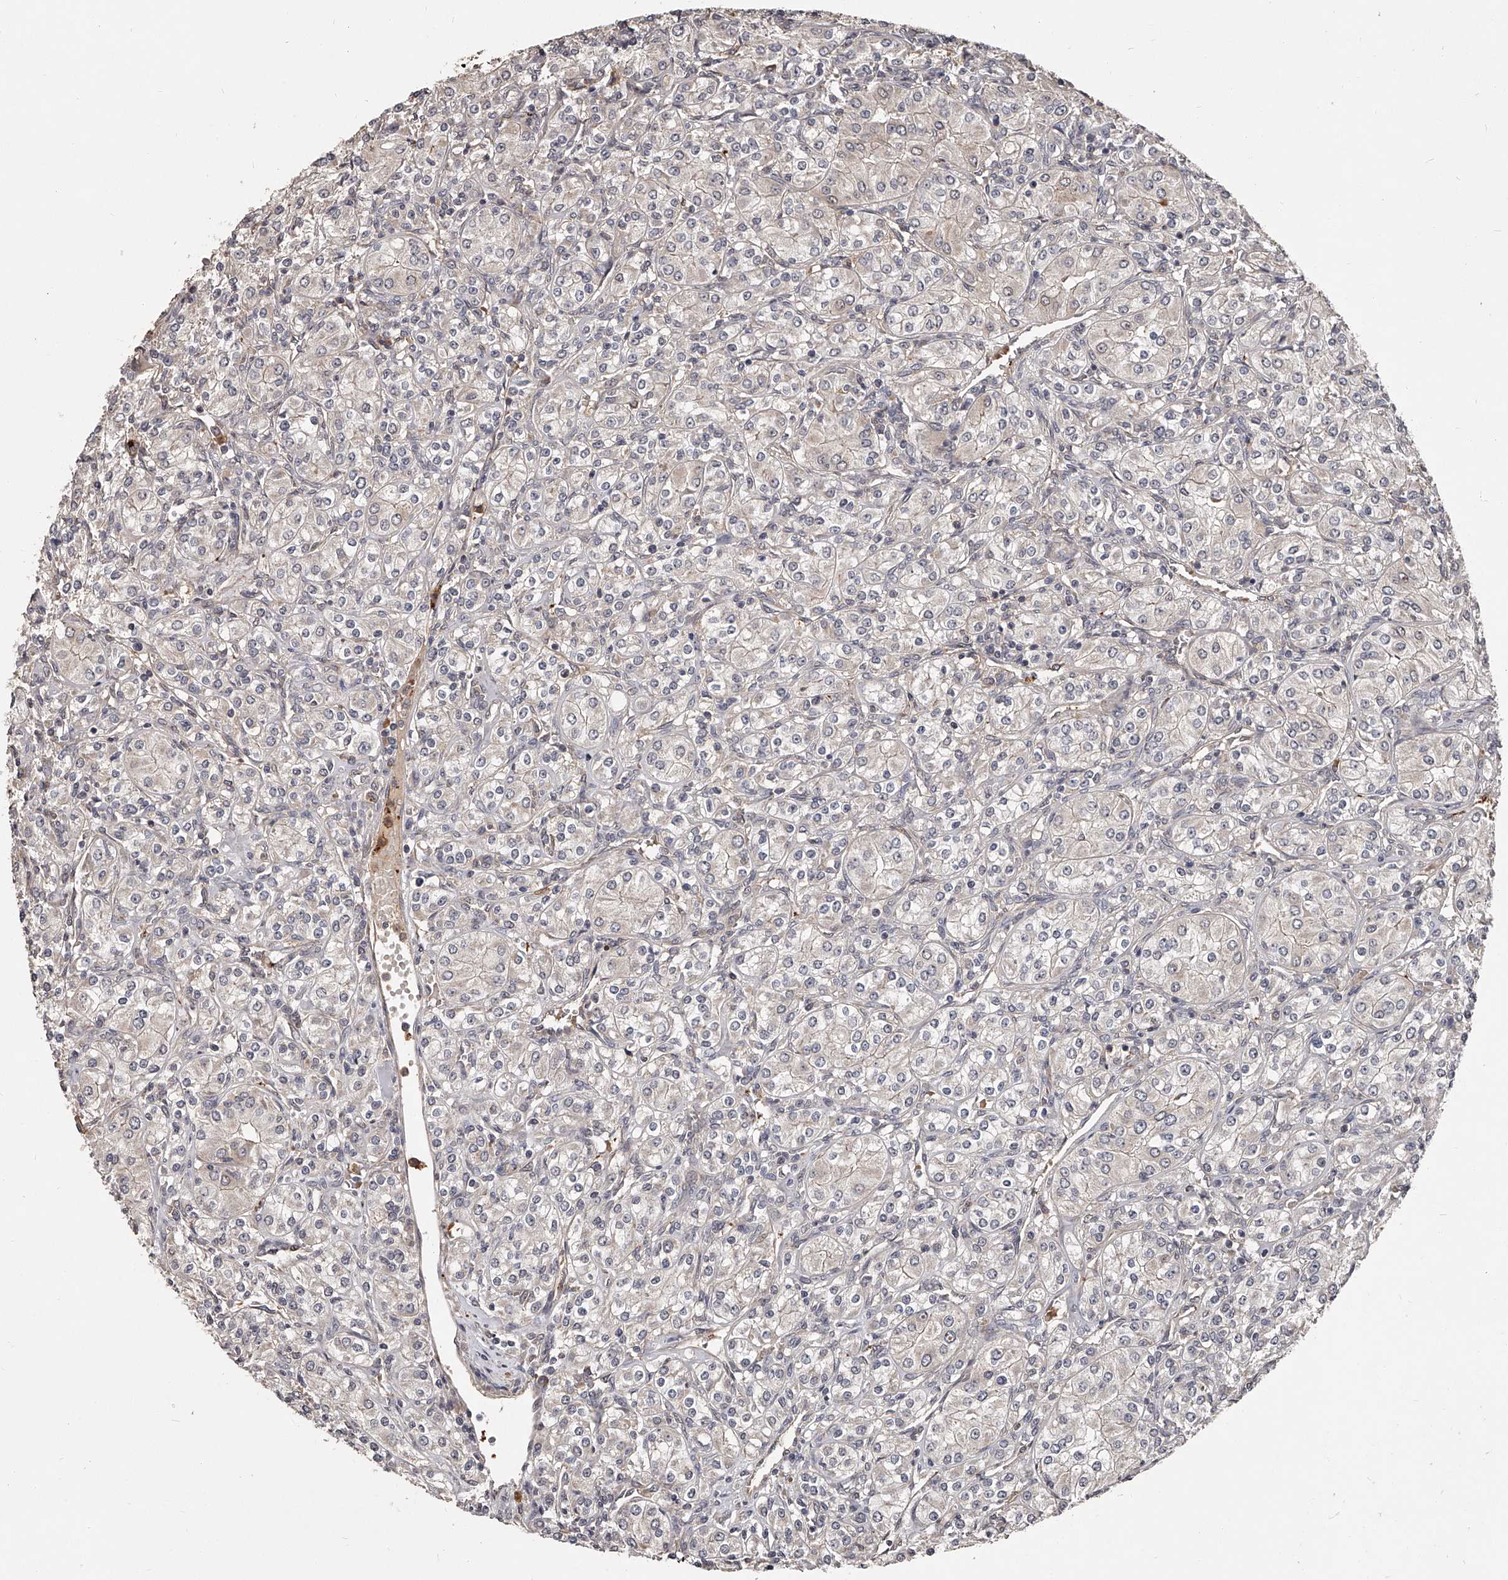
{"staining": {"intensity": "negative", "quantity": "none", "location": "none"}, "tissue": "renal cancer", "cell_type": "Tumor cells", "image_type": "cancer", "snomed": [{"axis": "morphology", "description": "Adenocarcinoma, NOS"}, {"axis": "topography", "description": "Kidney"}], "caption": "Human adenocarcinoma (renal) stained for a protein using IHC reveals no positivity in tumor cells.", "gene": "URGCP", "patient": {"sex": "male", "age": 77}}